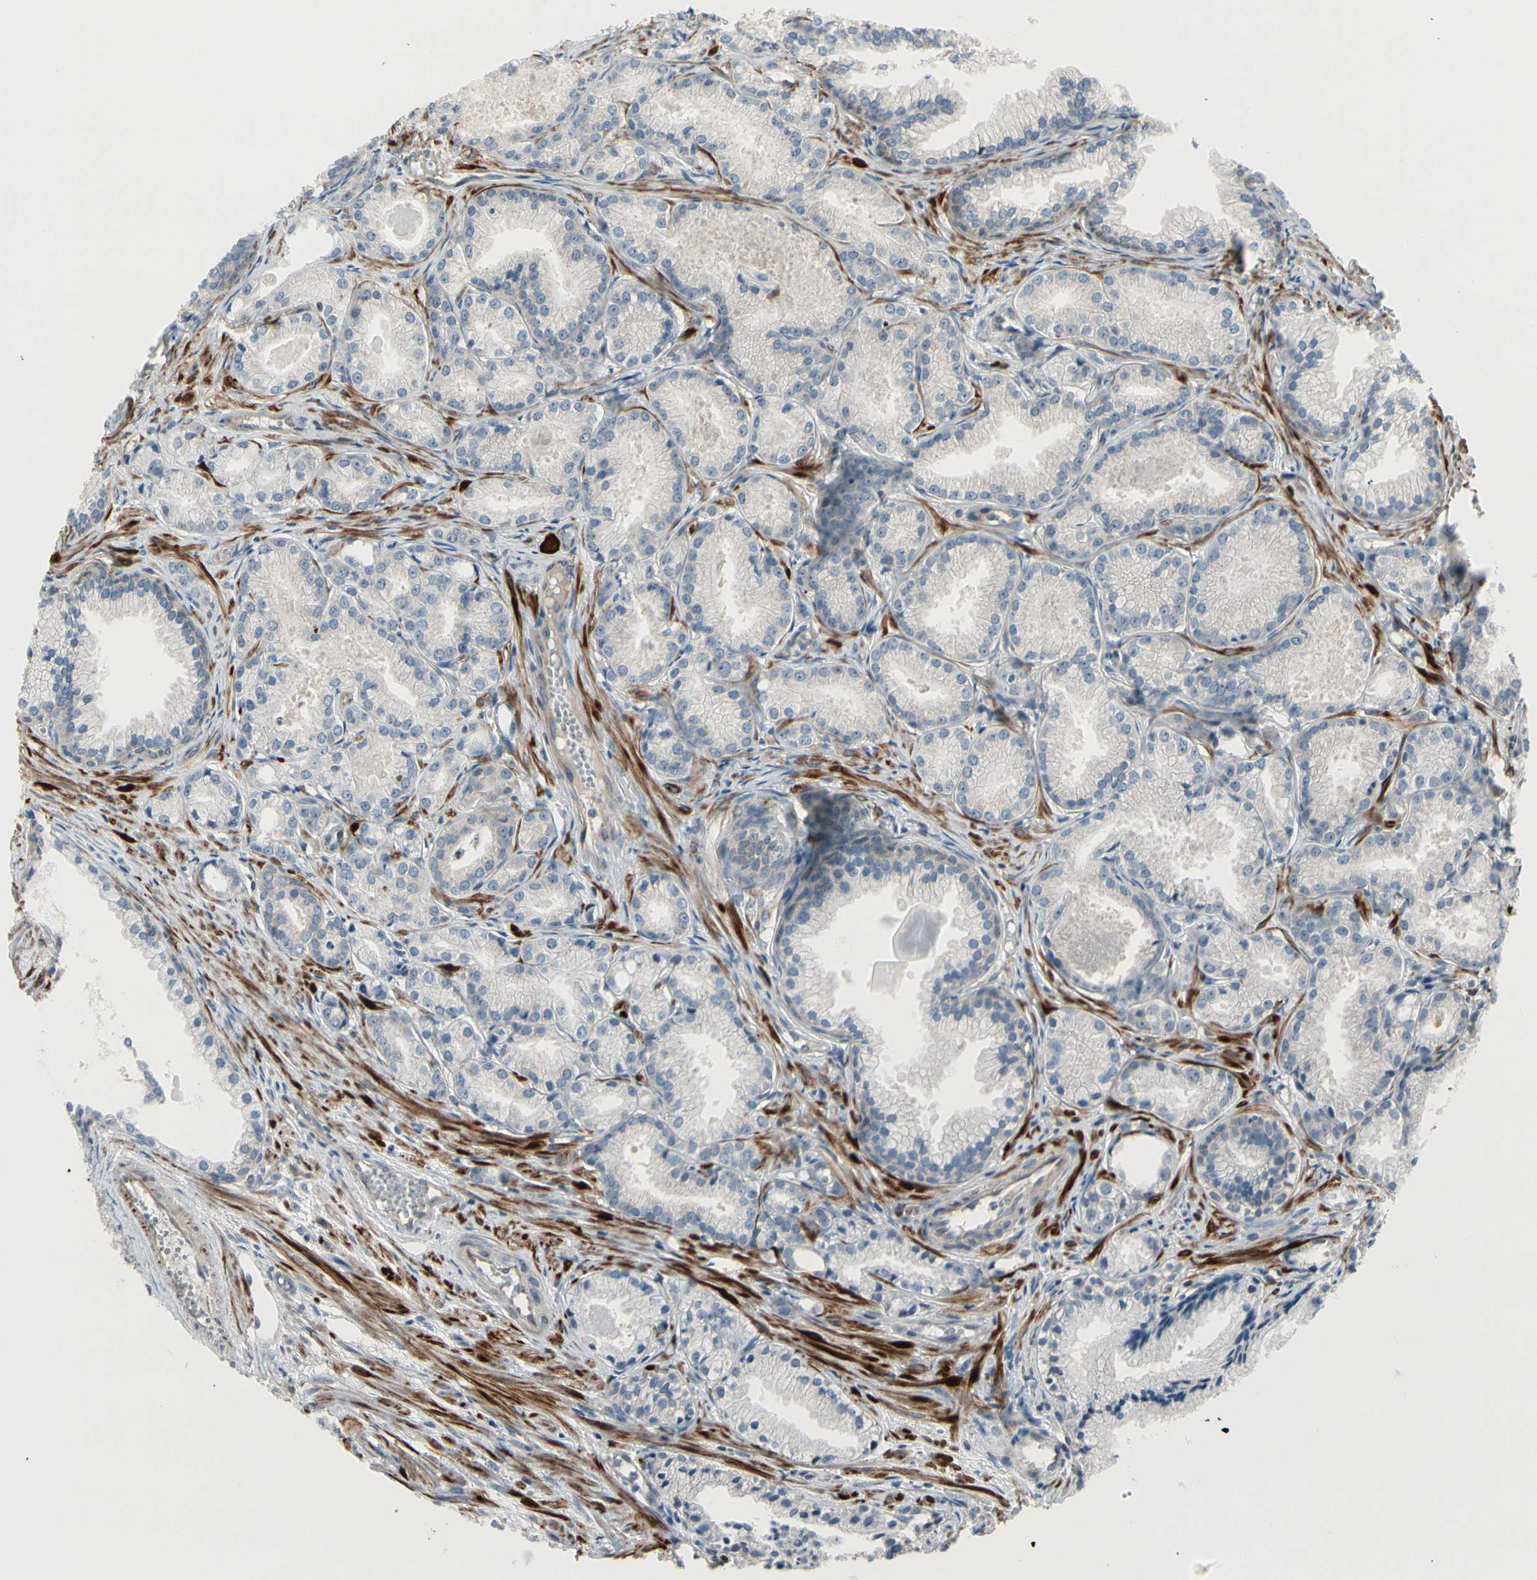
{"staining": {"intensity": "negative", "quantity": "none", "location": "none"}, "tissue": "prostate cancer", "cell_type": "Tumor cells", "image_type": "cancer", "snomed": [{"axis": "morphology", "description": "Adenocarcinoma, Low grade"}, {"axis": "topography", "description": "Prostate"}], "caption": "High power microscopy image of an immunohistochemistry micrograph of prostate cancer, revealing no significant expression in tumor cells.", "gene": "SVBP", "patient": {"sex": "male", "age": 72}}